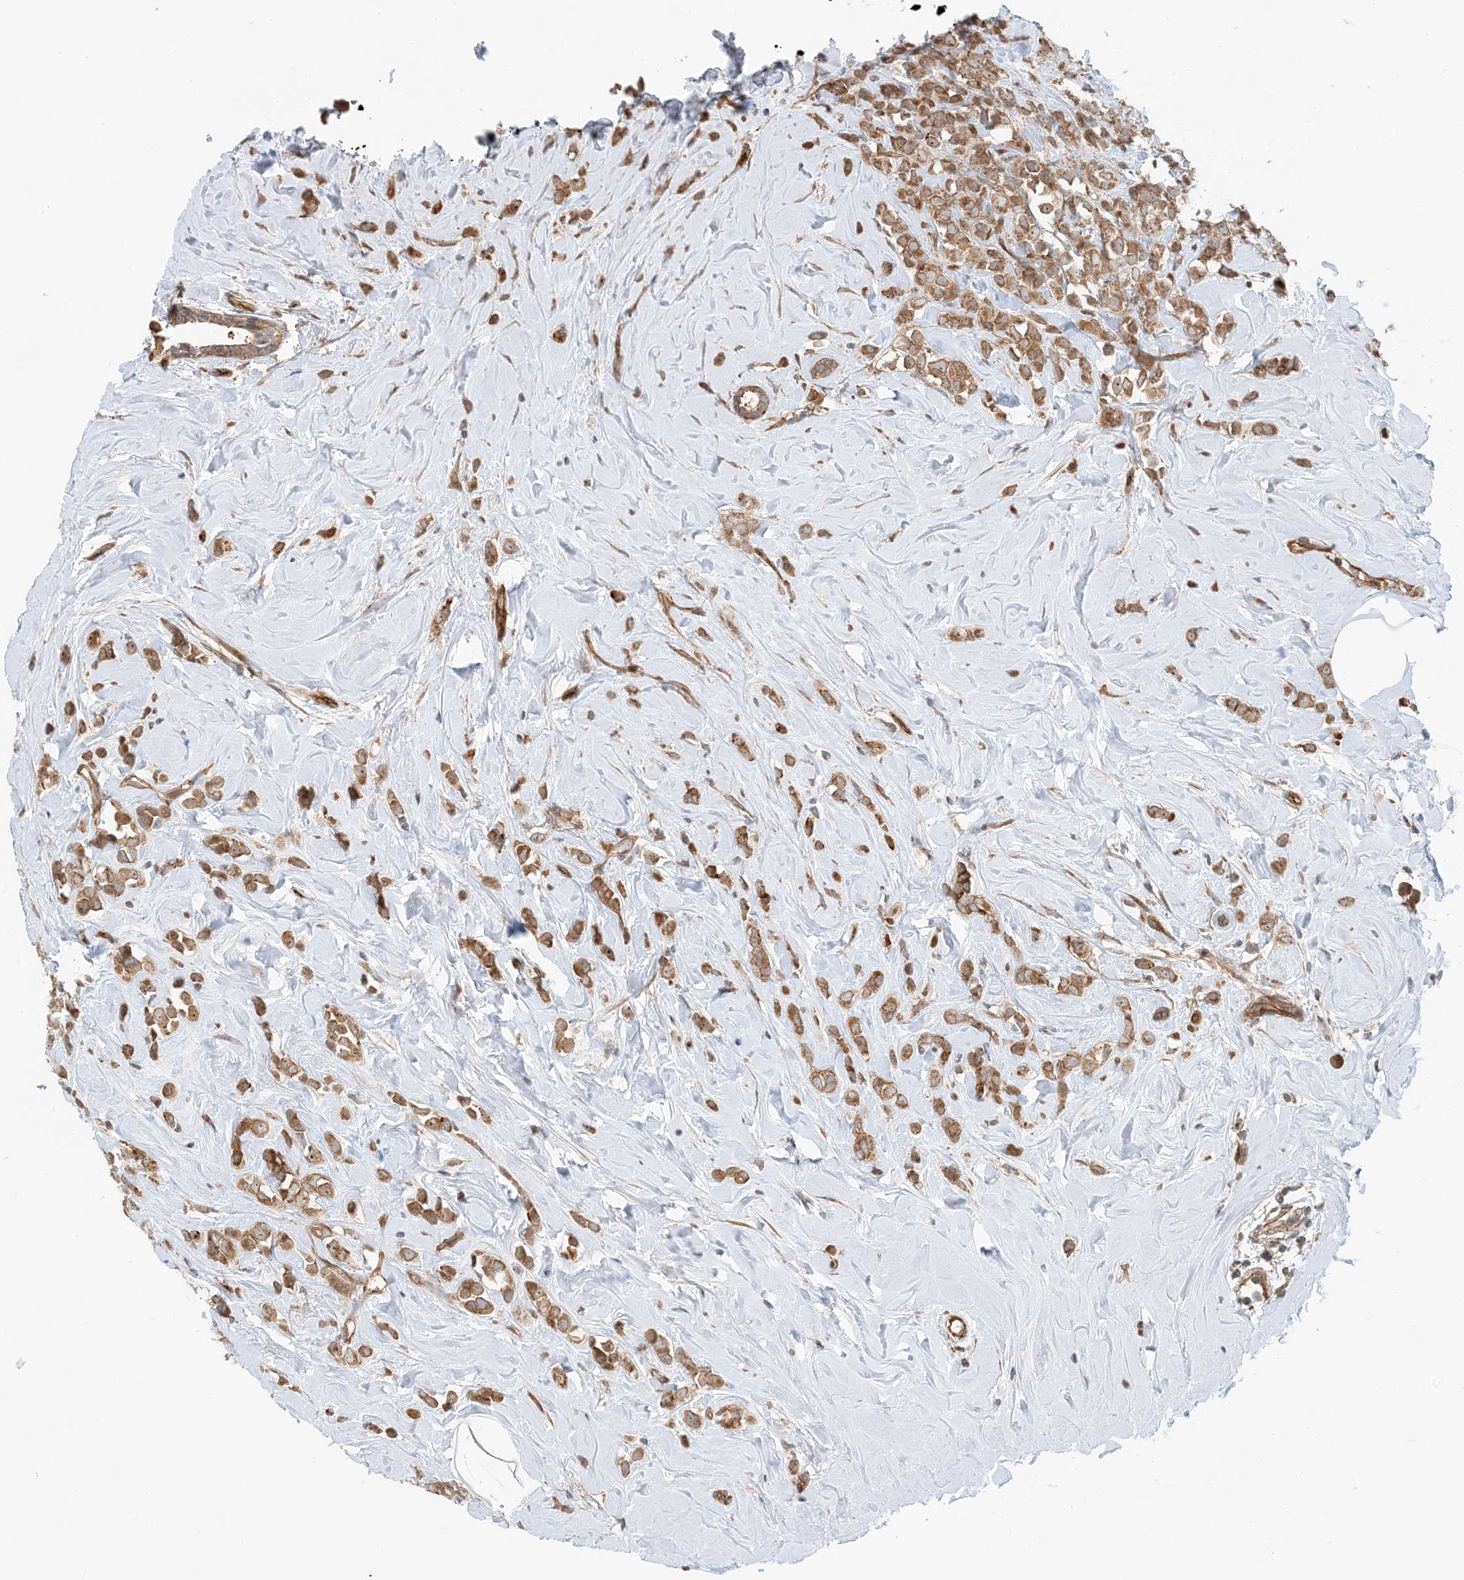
{"staining": {"intensity": "moderate", "quantity": ">75%", "location": "cytoplasmic/membranous"}, "tissue": "breast cancer", "cell_type": "Tumor cells", "image_type": "cancer", "snomed": [{"axis": "morphology", "description": "Lobular carcinoma"}, {"axis": "topography", "description": "Breast"}], "caption": "Immunohistochemistry staining of breast lobular carcinoma, which demonstrates medium levels of moderate cytoplasmic/membranous expression in approximately >75% of tumor cells indicating moderate cytoplasmic/membranous protein staining. The staining was performed using DAB (brown) for protein detection and nuclei were counterstained in hematoxylin (blue).", "gene": "MYL5", "patient": {"sex": "female", "age": 47}}